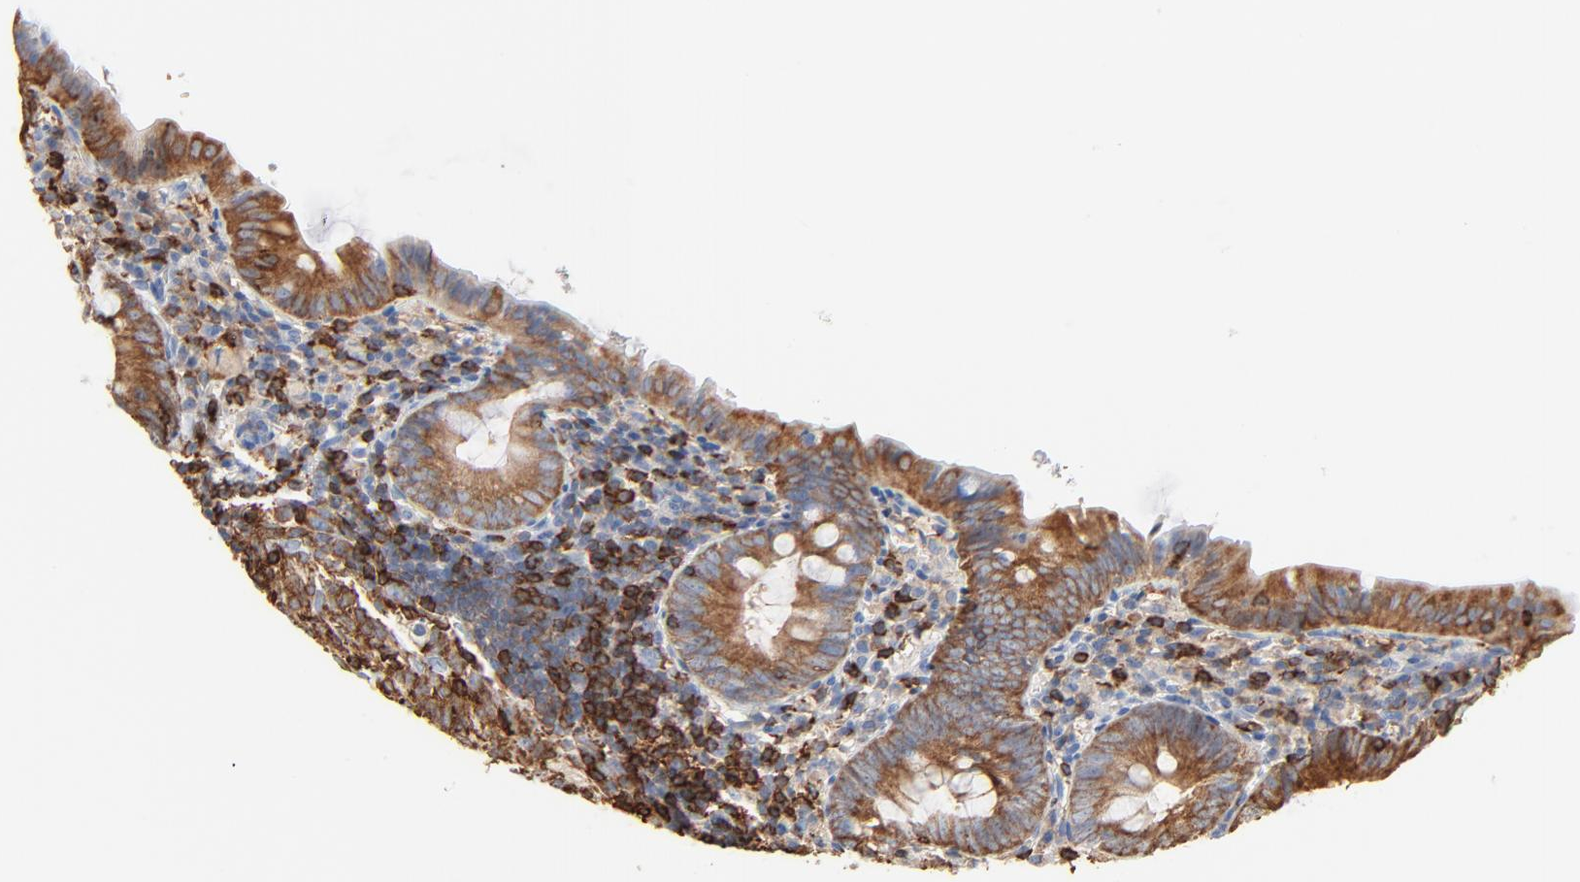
{"staining": {"intensity": "moderate", "quantity": "25%-75%", "location": "cytoplasmic/membranous"}, "tissue": "appendix", "cell_type": "Glandular cells", "image_type": "normal", "snomed": [{"axis": "morphology", "description": "Normal tissue, NOS"}, {"axis": "topography", "description": "Appendix"}], "caption": "The image demonstrates immunohistochemical staining of normal appendix. There is moderate cytoplasmic/membranous expression is appreciated in approximately 25%-75% of glandular cells. (Stains: DAB in brown, nuclei in blue, Microscopy: brightfield microscopy at high magnification).", "gene": "SH3KBP1", "patient": {"sex": "female", "age": 10}}